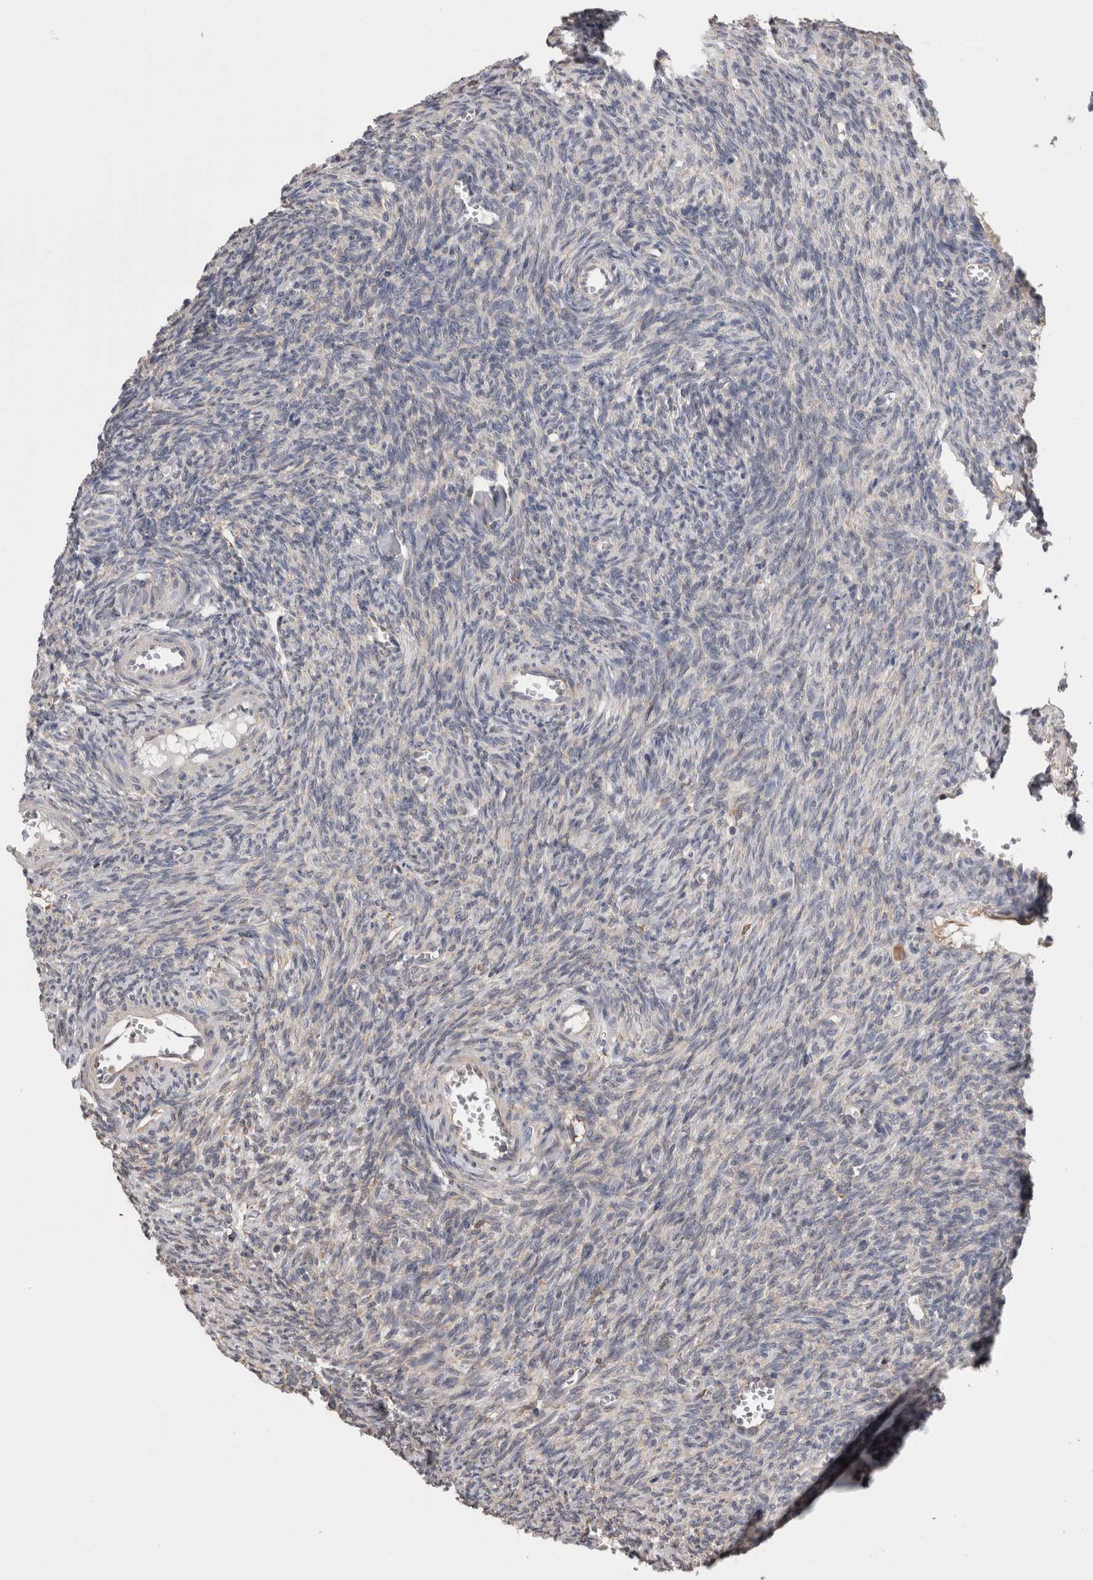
{"staining": {"intensity": "weak", "quantity": ">75%", "location": "cytoplasmic/membranous"}, "tissue": "ovary", "cell_type": "Follicle cells", "image_type": "normal", "snomed": [{"axis": "morphology", "description": "Normal tissue, NOS"}, {"axis": "topography", "description": "Ovary"}], "caption": "Follicle cells exhibit low levels of weak cytoplasmic/membranous expression in approximately >75% of cells in benign ovary.", "gene": "SMAP2", "patient": {"sex": "female", "age": 27}}